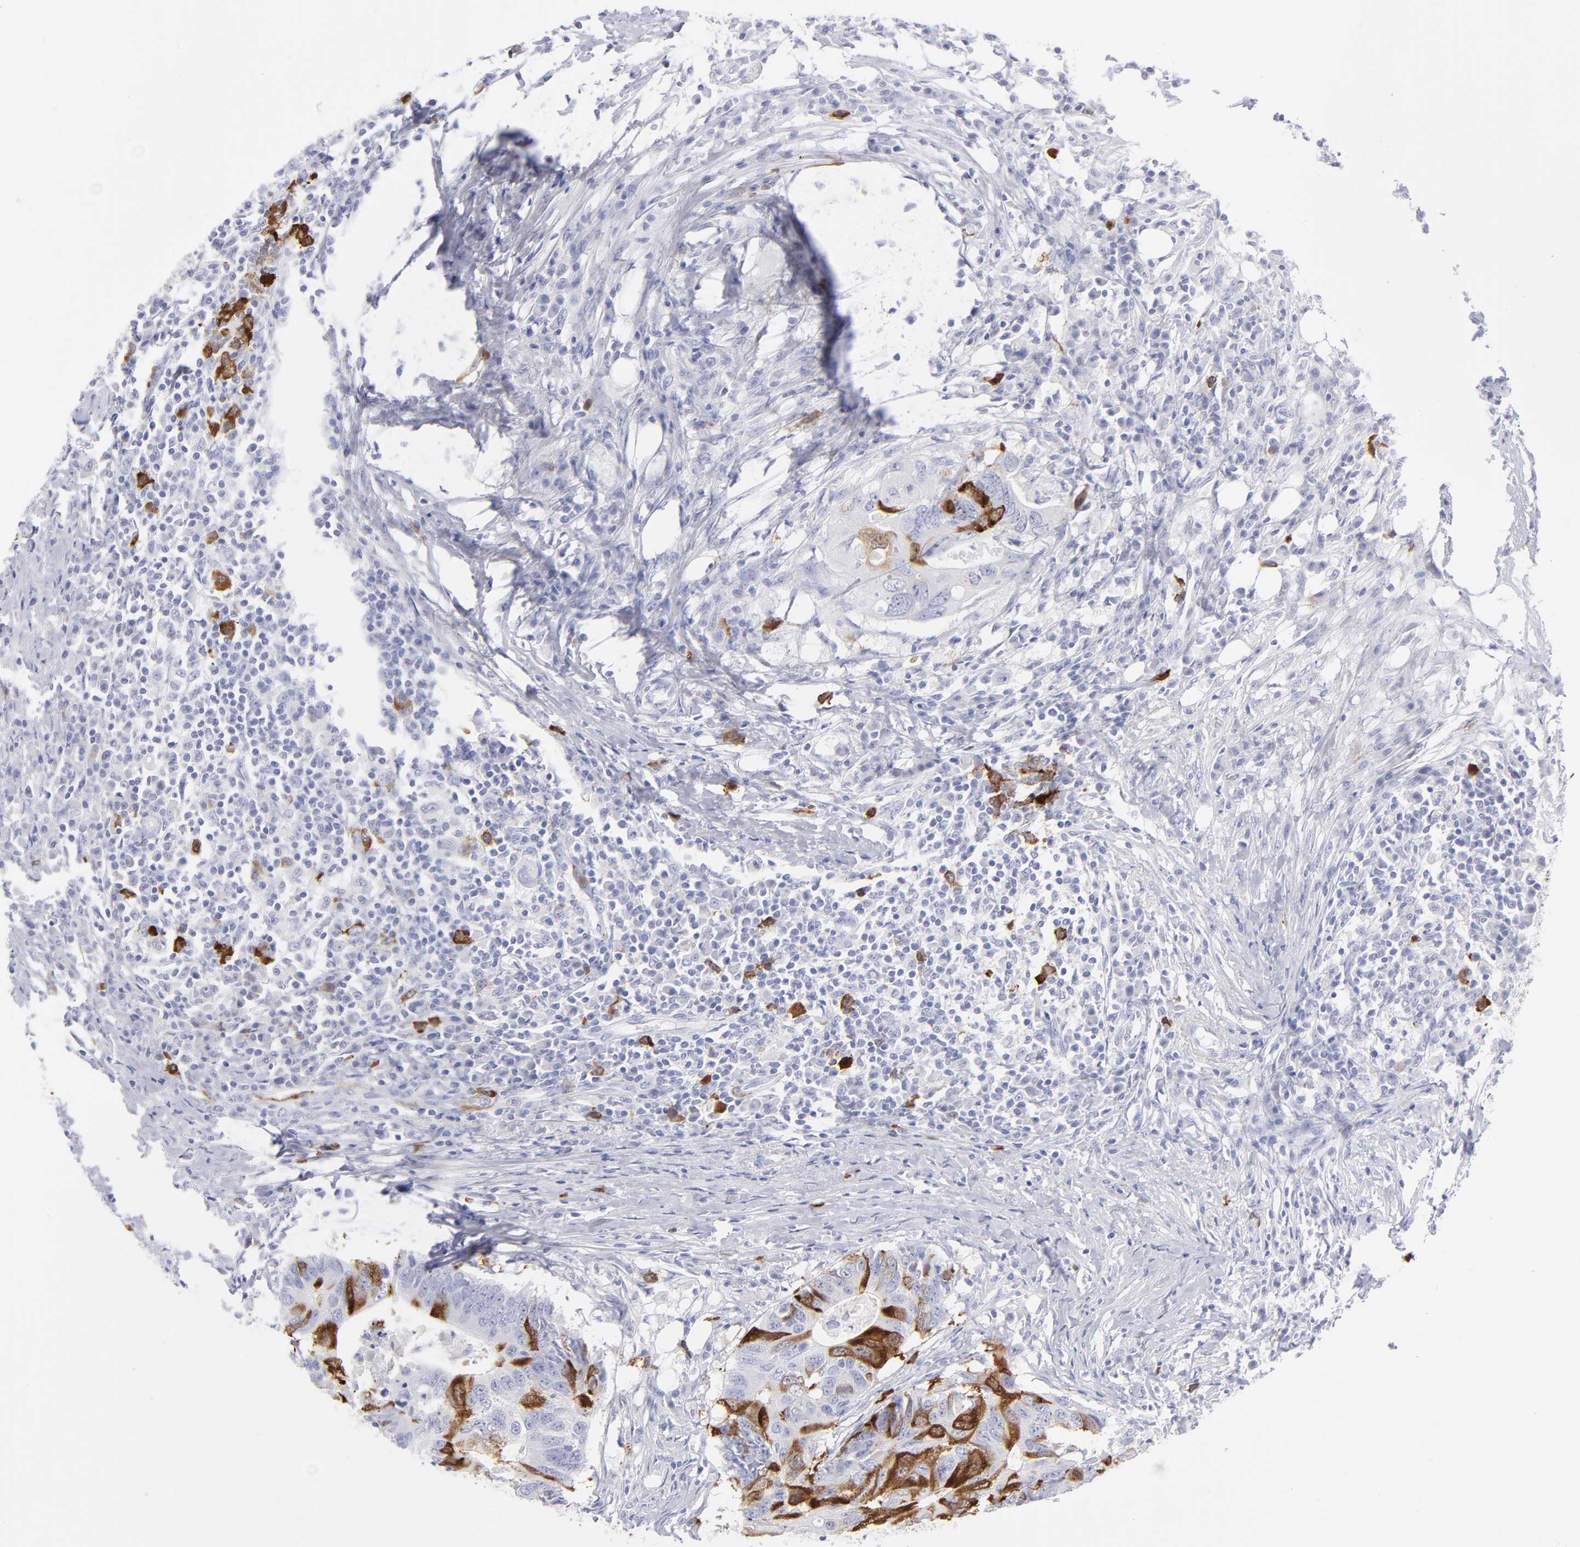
{"staining": {"intensity": "strong", "quantity": "<25%", "location": "cytoplasmic/membranous"}, "tissue": "colorectal cancer", "cell_type": "Tumor cells", "image_type": "cancer", "snomed": [{"axis": "morphology", "description": "Adenocarcinoma, NOS"}, {"axis": "topography", "description": "Colon"}], "caption": "Immunohistochemistry (IHC) micrograph of human colorectal cancer stained for a protein (brown), which demonstrates medium levels of strong cytoplasmic/membranous staining in approximately <25% of tumor cells.", "gene": "CCNB1", "patient": {"sex": "male", "age": 71}}